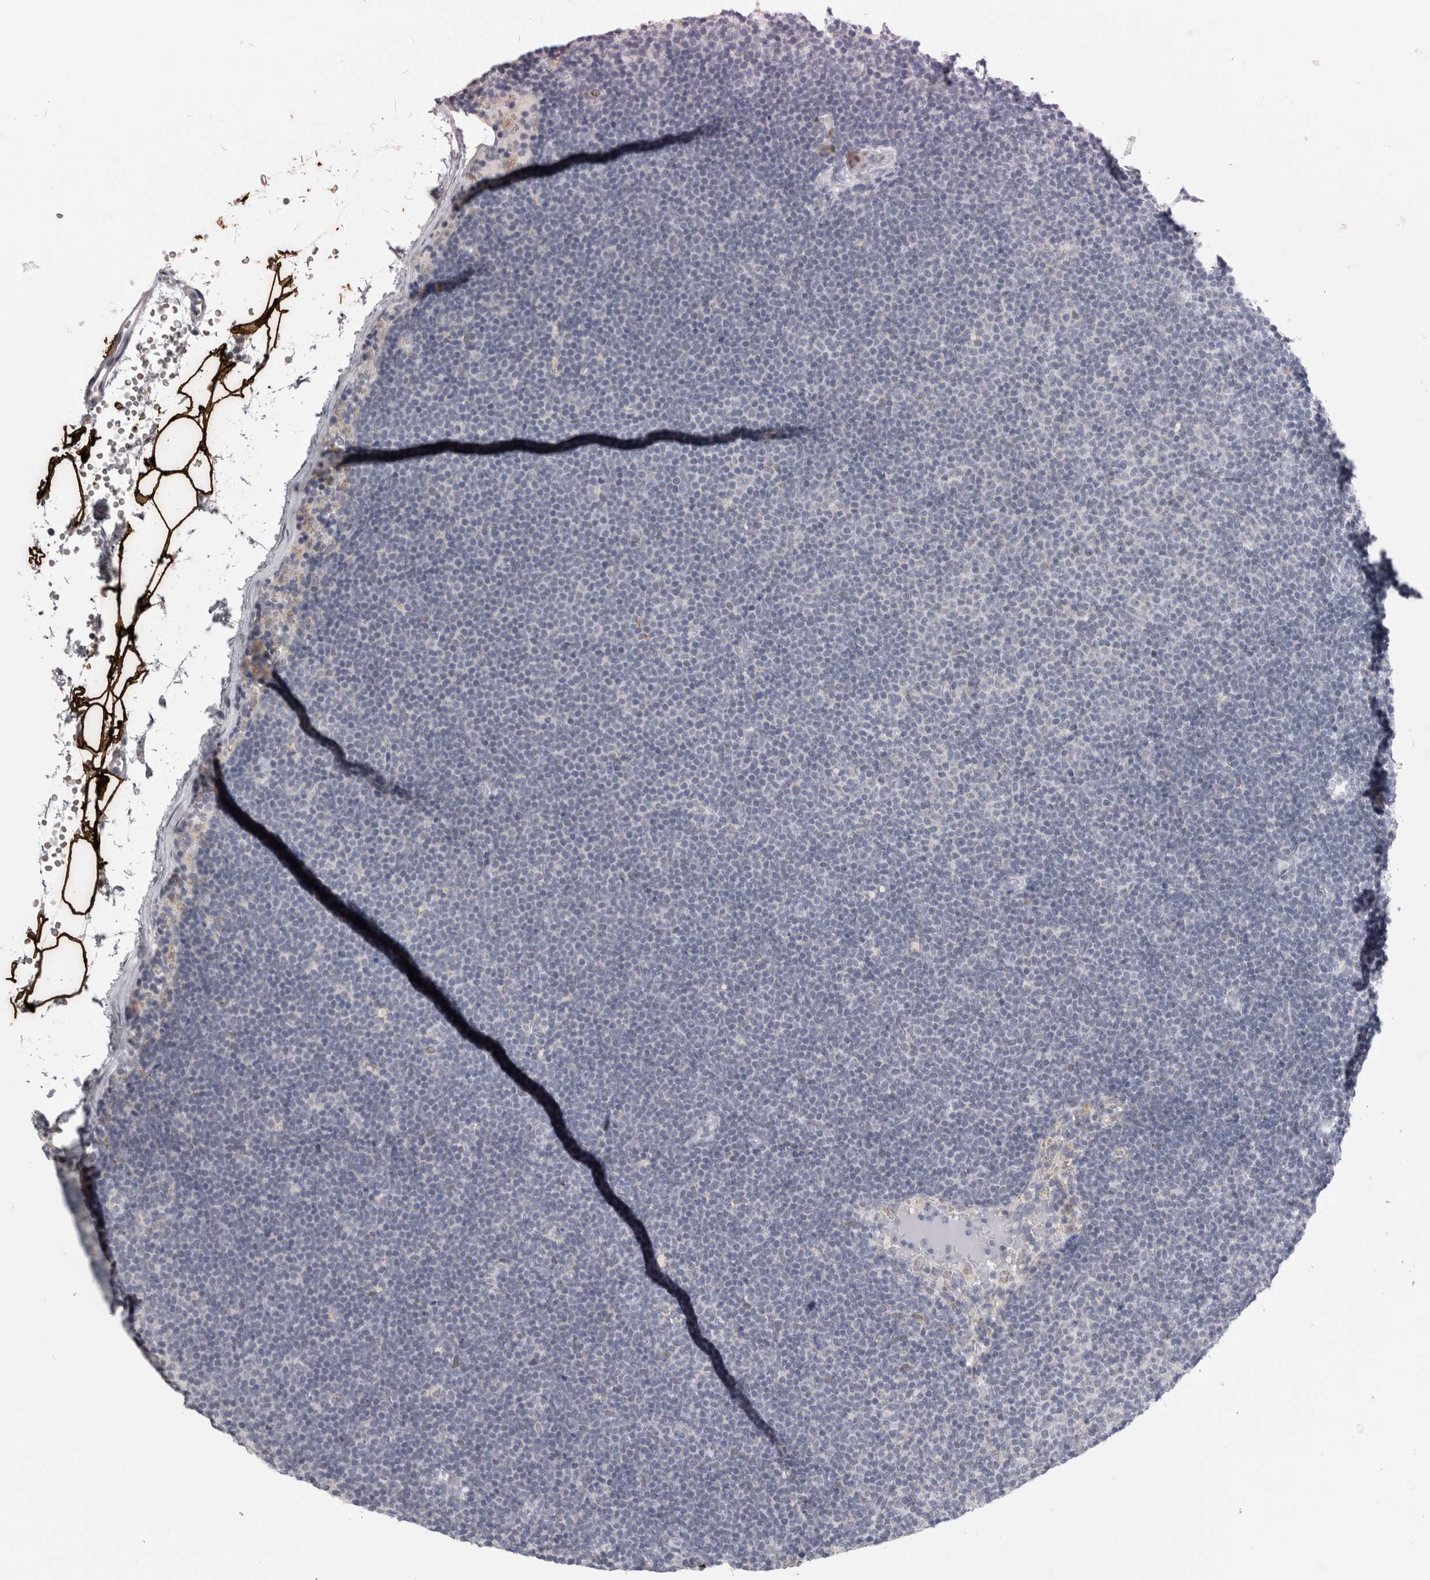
{"staining": {"intensity": "negative", "quantity": "none", "location": "none"}, "tissue": "lymphoma", "cell_type": "Tumor cells", "image_type": "cancer", "snomed": [{"axis": "morphology", "description": "Malignant lymphoma, non-Hodgkin's type, Low grade"}, {"axis": "topography", "description": "Lymph node"}], "caption": "This is an immunohistochemistry (IHC) photomicrograph of human low-grade malignant lymphoma, non-Hodgkin's type. There is no expression in tumor cells.", "gene": "PLIN1", "patient": {"sex": "female", "age": 53}}